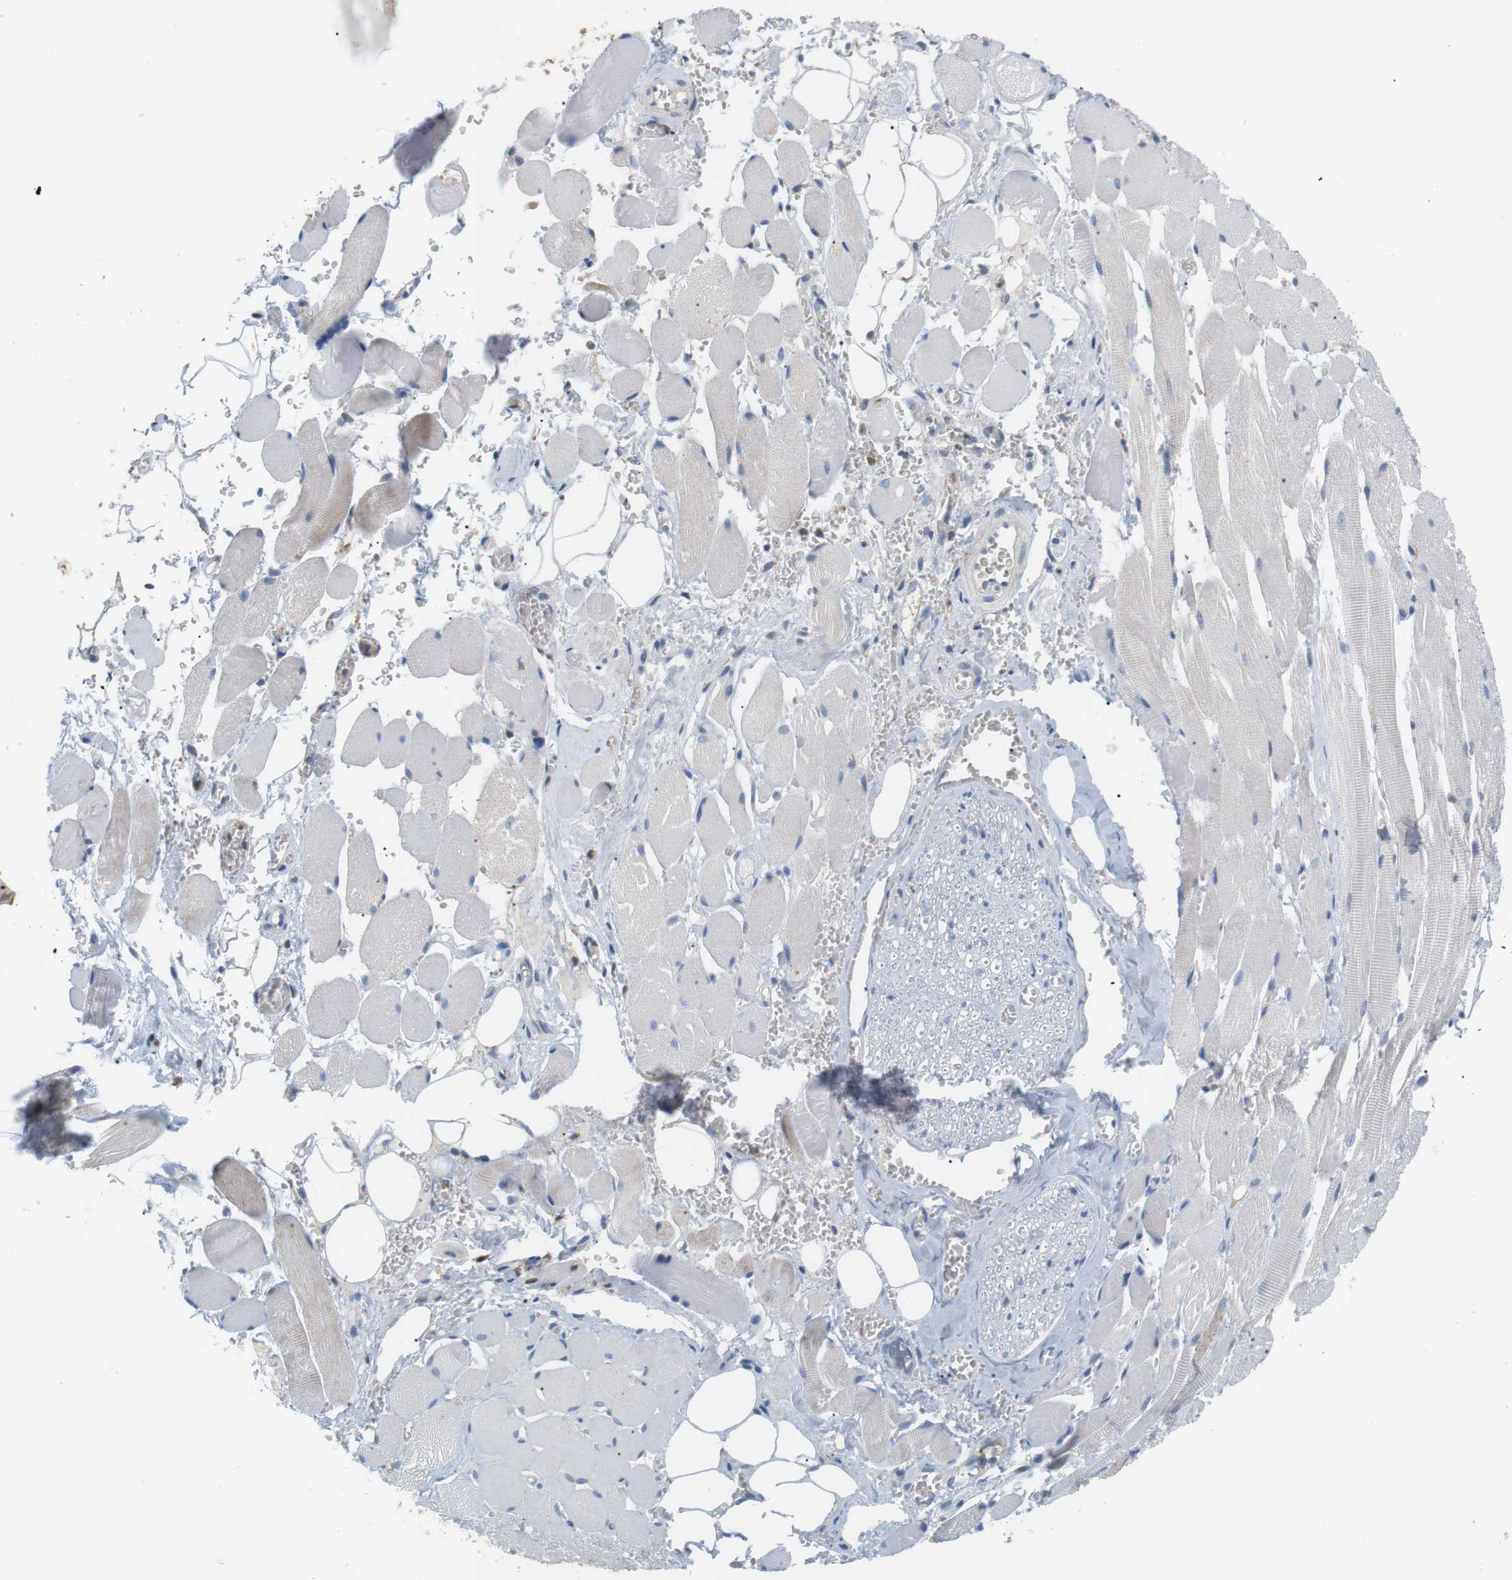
{"staining": {"intensity": "negative", "quantity": "none", "location": "none"}, "tissue": "adipose tissue", "cell_type": "Adipocytes", "image_type": "normal", "snomed": [{"axis": "morphology", "description": "Squamous cell carcinoma, NOS"}, {"axis": "topography", "description": "Oral tissue"}, {"axis": "topography", "description": "Head-Neck"}], "caption": "Adipocytes show no significant positivity in benign adipose tissue. (Brightfield microscopy of DAB IHC at high magnification).", "gene": "CD300E", "patient": {"sex": "female", "age": 50}}